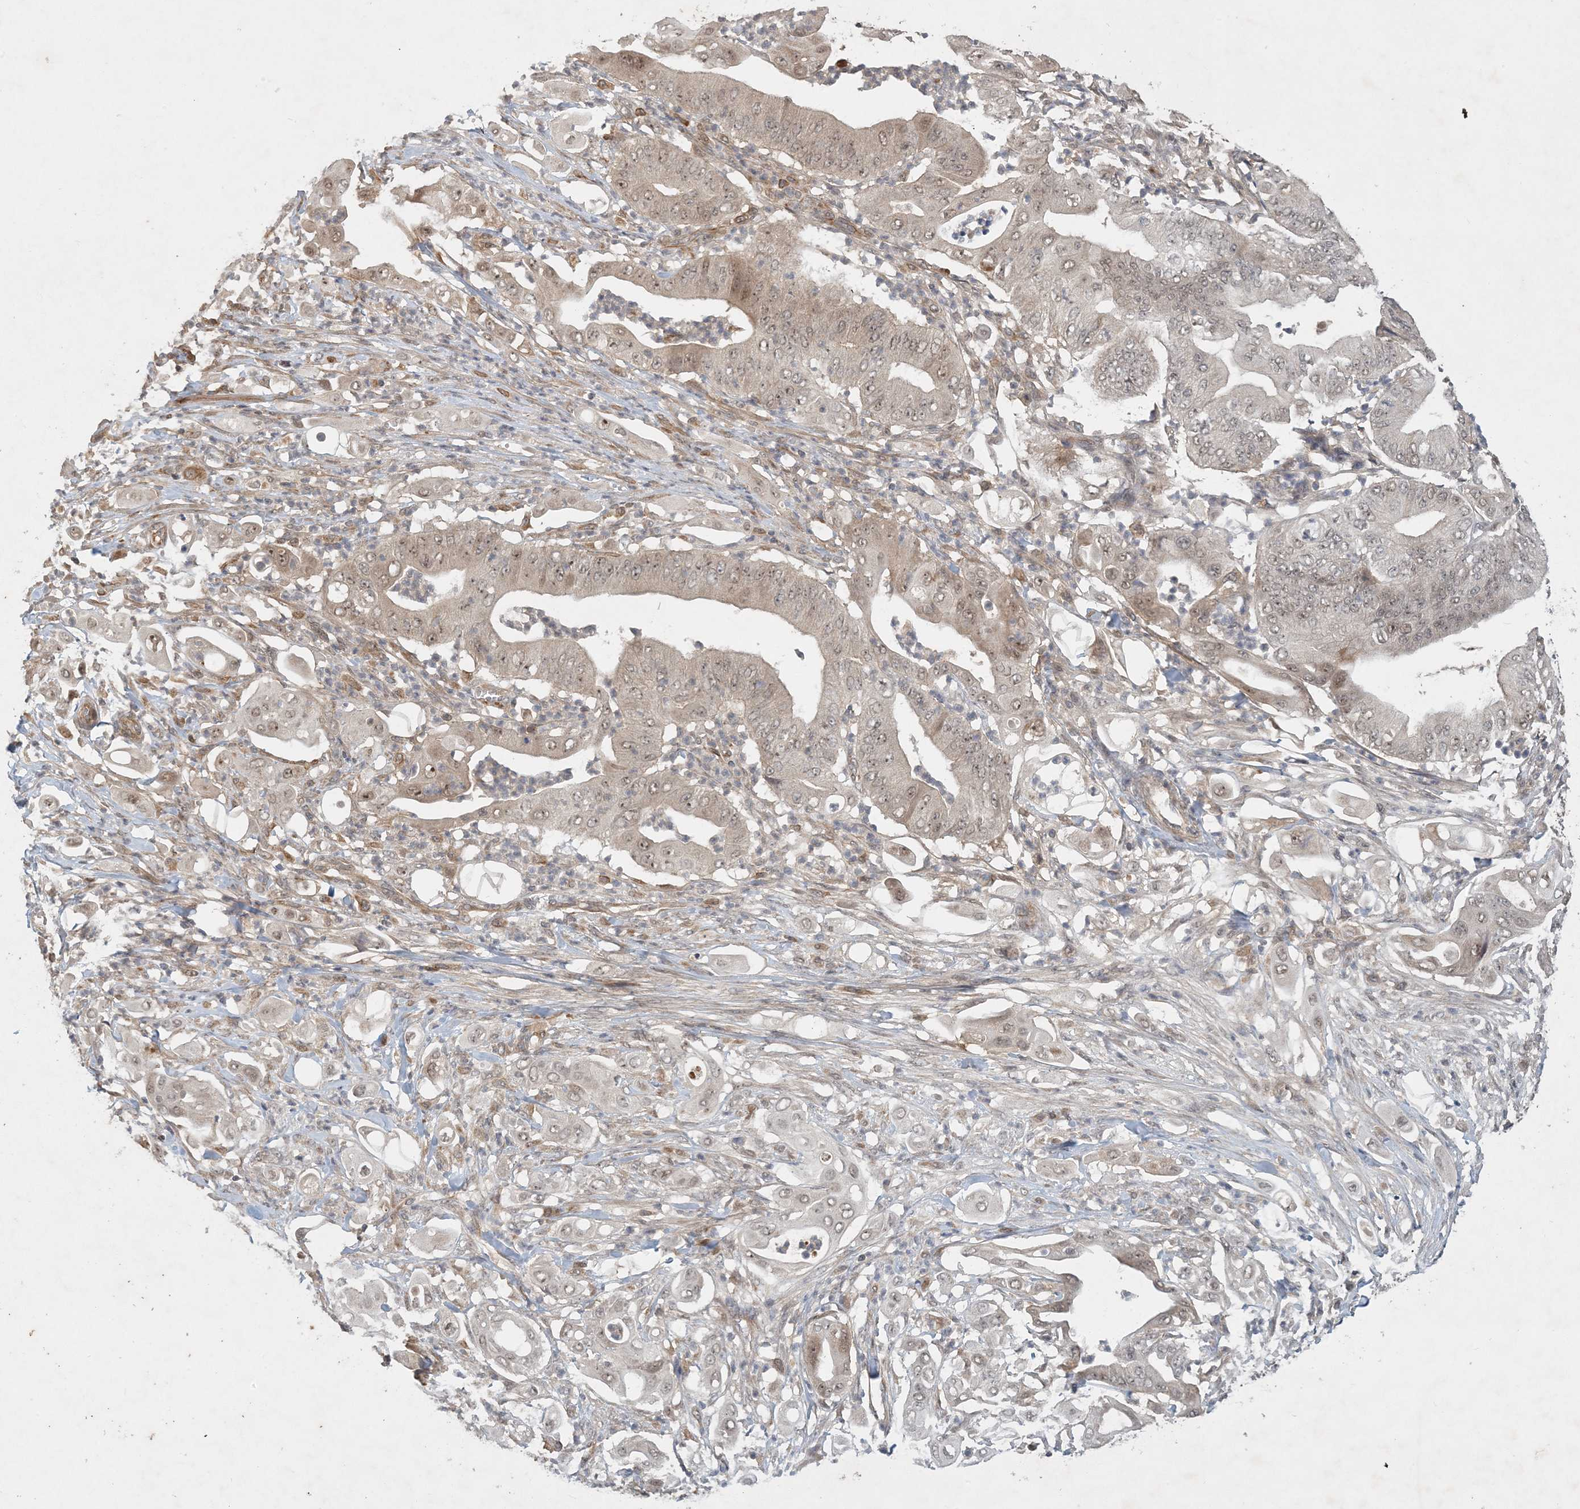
{"staining": {"intensity": "moderate", "quantity": "<25%", "location": "cytoplasmic/membranous,nuclear"}, "tissue": "pancreatic cancer", "cell_type": "Tumor cells", "image_type": "cancer", "snomed": [{"axis": "morphology", "description": "Adenocarcinoma, NOS"}, {"axis": "topography", "description": "Pancreas"}], "caption": "Moderate cytoplasmic/membranous and nuclear staining is appreciated in approximately <25% of tumor cells in pancreatic adenocarcinoma.", "gene": "ZCCHC4", "patient": {"sex": "female", "age": 77}}